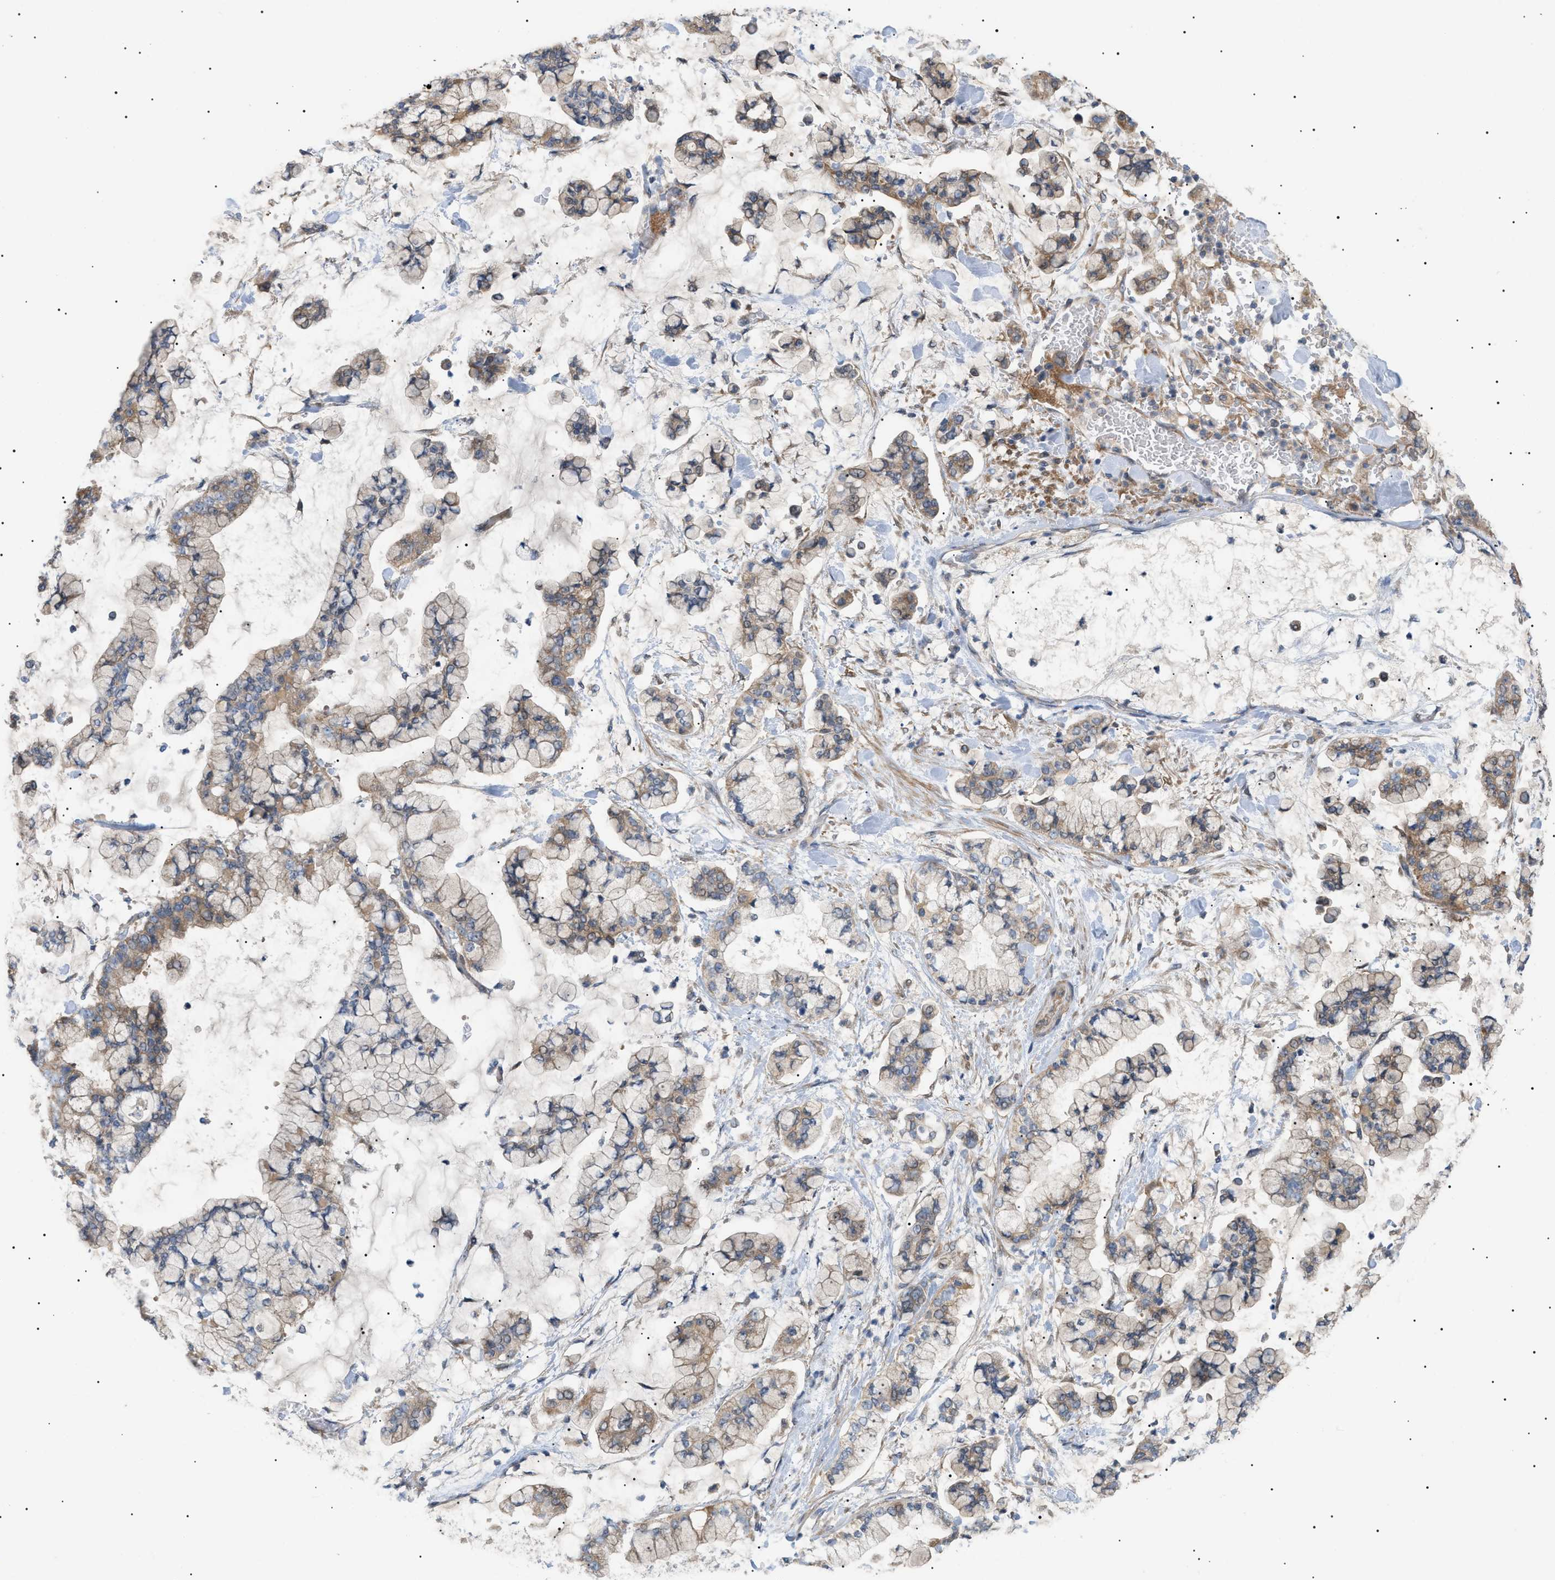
{"staining": {"intensity": "weak", "quantity": ">75%", "location": "cytoplasmic/membranous"}, "tissue": "stomach cancer", "cell_type": "Tumor cells", "image_type": "cancer", "snomed": [{"axis": "morphology", "description": "Normal tissue, NOS"}, {"axis": "morphology", "description": "Adenocarcinoma, NOS"}, {"axis": "topography", "description": "Stomach, upper"}, {"axis": "topography", "description": "Stomach"}], "caption": "Immunohistochemistry (IHC) of human stomach cancer shows low levels of weak cytoplasmic/membranous expression in about >75% of tumor cells. (DAB (3,3'-diaminobenzidine) IHC, brown staining for protein, blue staining for nuclei).", "gene": "IRS2", "patient": {"sex": "male", "age": 76}}